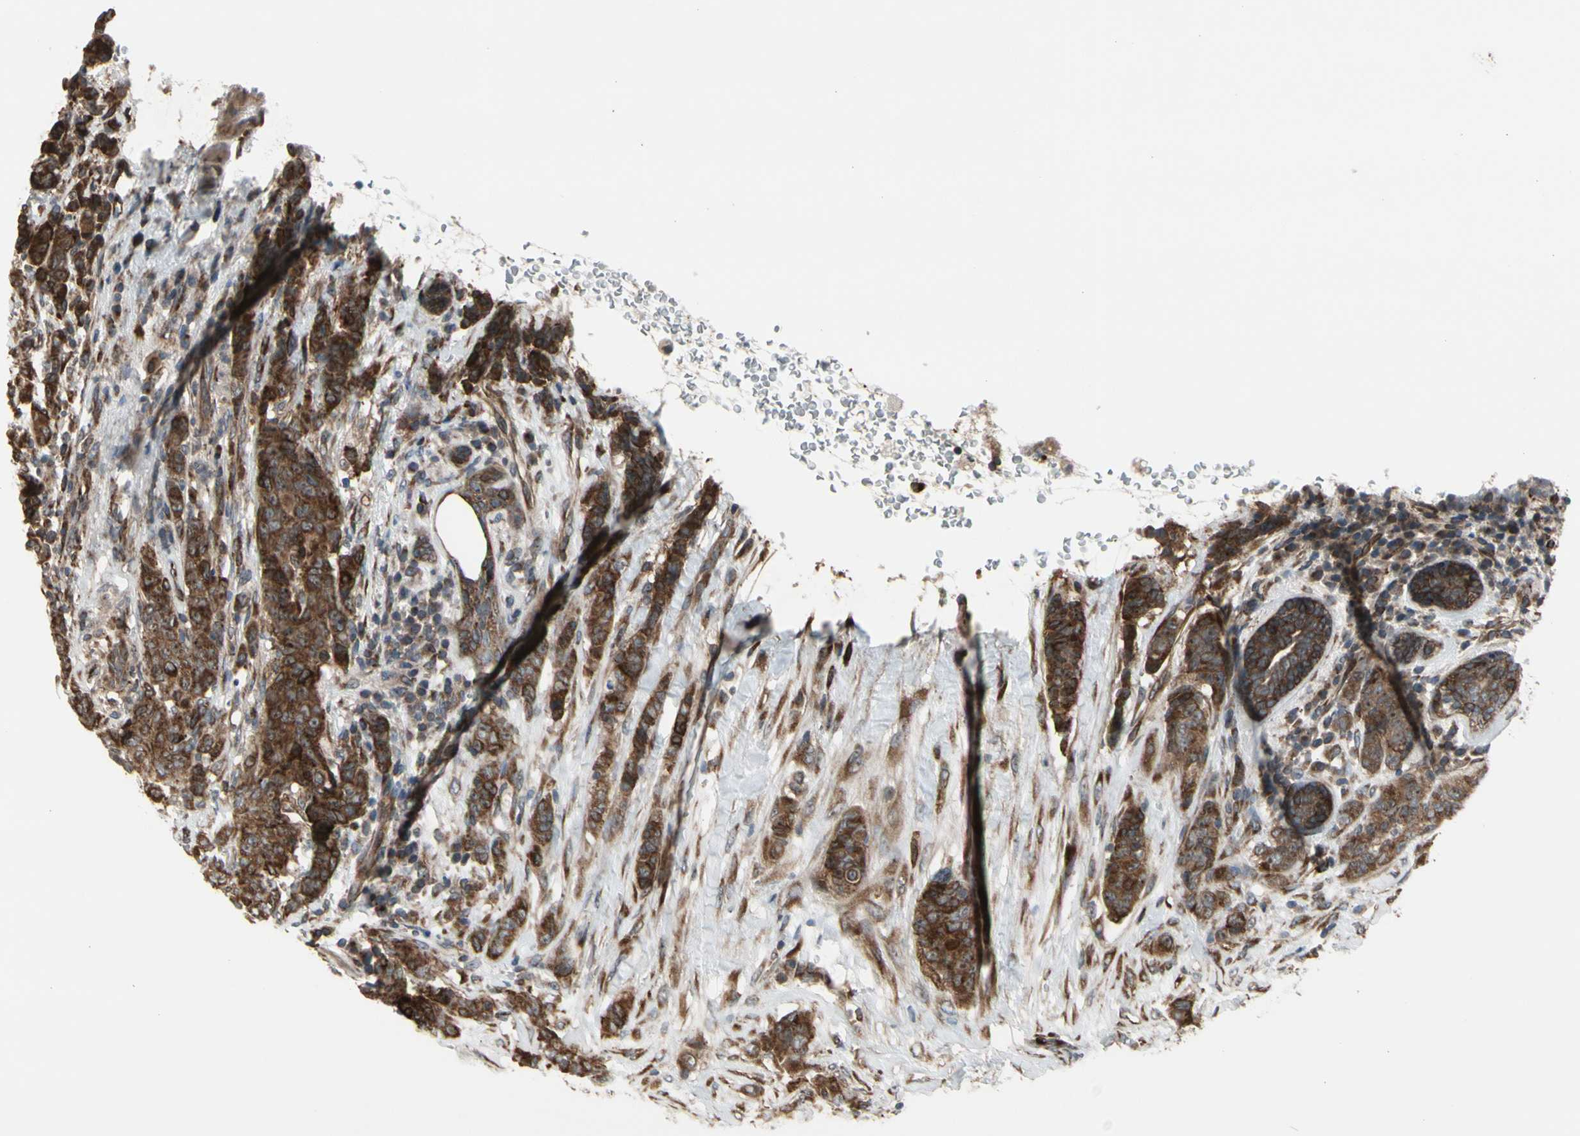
{"staining": {"intensity": "strong", "quantity": ">75%", "location": "cytoplasmic/membranous"}, "tissue": "breast cancer", "cell_type": "Tumor cells", "image_type": "cancer", "snomed": [{"axis": "morphology", "description": "Duct carcinoma"}, {"axis": "topography", "description": "Breast"}], "caption": "Brown immunohistochemical staining in infiltrating ductal carcinoma (breast) displays strong cytoplasmic/membranous positivity in approximately >75% of tumor cells. The protein of interest is shown in brown color, while the nuclei are stained blue.", "gene": "SLC39A9", "patient": {"sex": "female", "age": 40}}